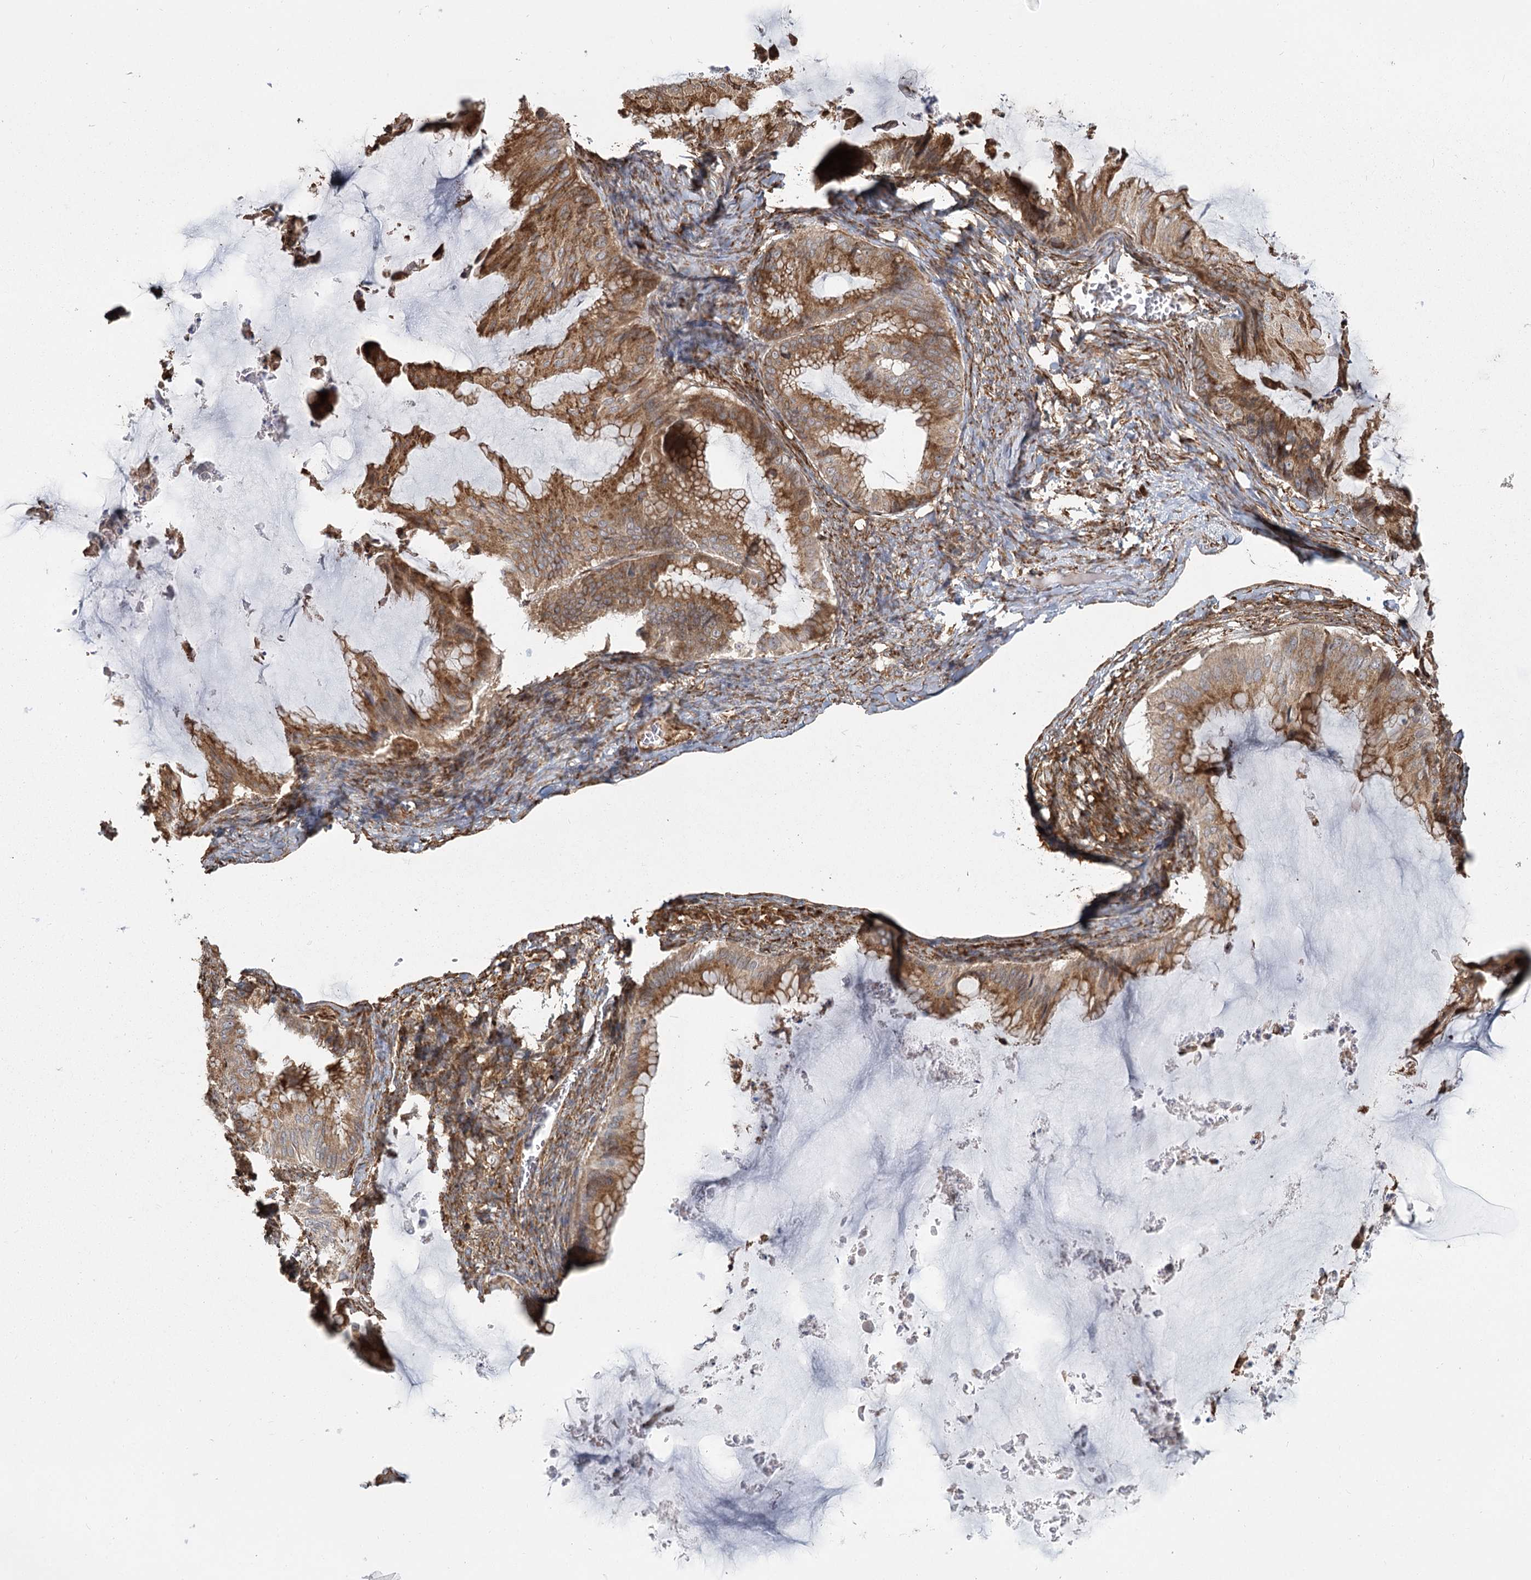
{"staining": {"intensity": "moderate", "quantity": ">75%", "location": "cytoplasmic/membranous"}, "tissue": "ovarian cancer", "cell_type": "Tumor cells", "image_type": "cancer", "snomed": [{"axis": "morphology", "description": "Cystadenocarcinoma, mucinous, NOS"}, {"axis": "topography", "description": "Ovary"}], "caption": "The histopathology image reveals staining of mucinous cystadenocarcinoma (ovarian), revealing moderate cytoplasmic/membranous protein expression (brown color) within tumor cells.", "gene": "FAM13A", "patient": {"sex": "female", "age": 71}}